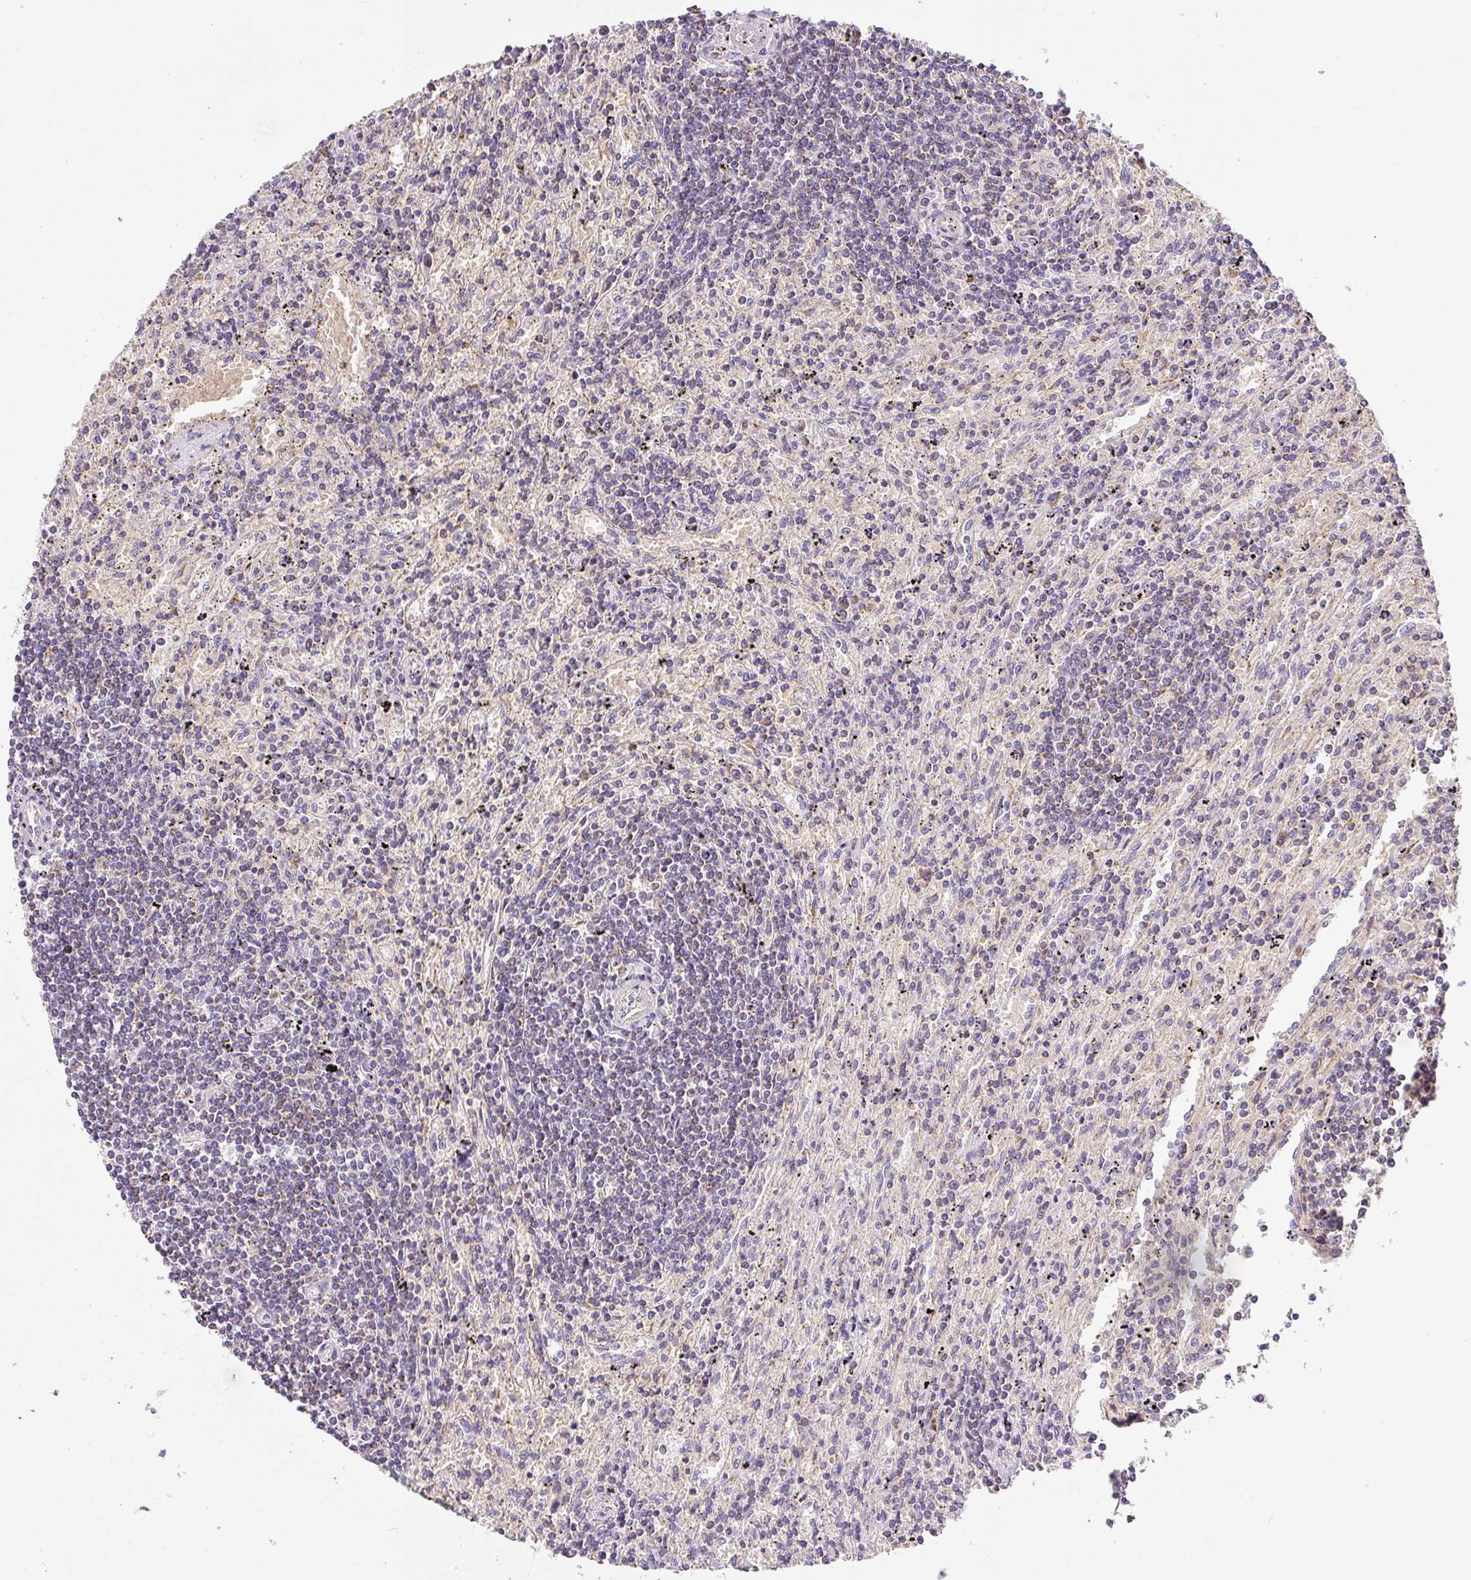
{"staining": {"intensity": "negative", "quantity": "none", "location": "none"}, "tissue": "lymphoma", "cell_type": "Tumor cells", "image_type": "cancer", "snomed": [{"axis": "morphology", "description": "Malignant lymphoma, non-Hodgkin's type, Low grade"}, {"axis": "topography", "description": "Spleen"}], "caption": "Human lymphoma stained for a protein using immunohistochemistry (IHC) demonstrates no positivity in tumor cells.", "gene": "MT-CO2", "patient": {"sex": "male", "age": 76}}